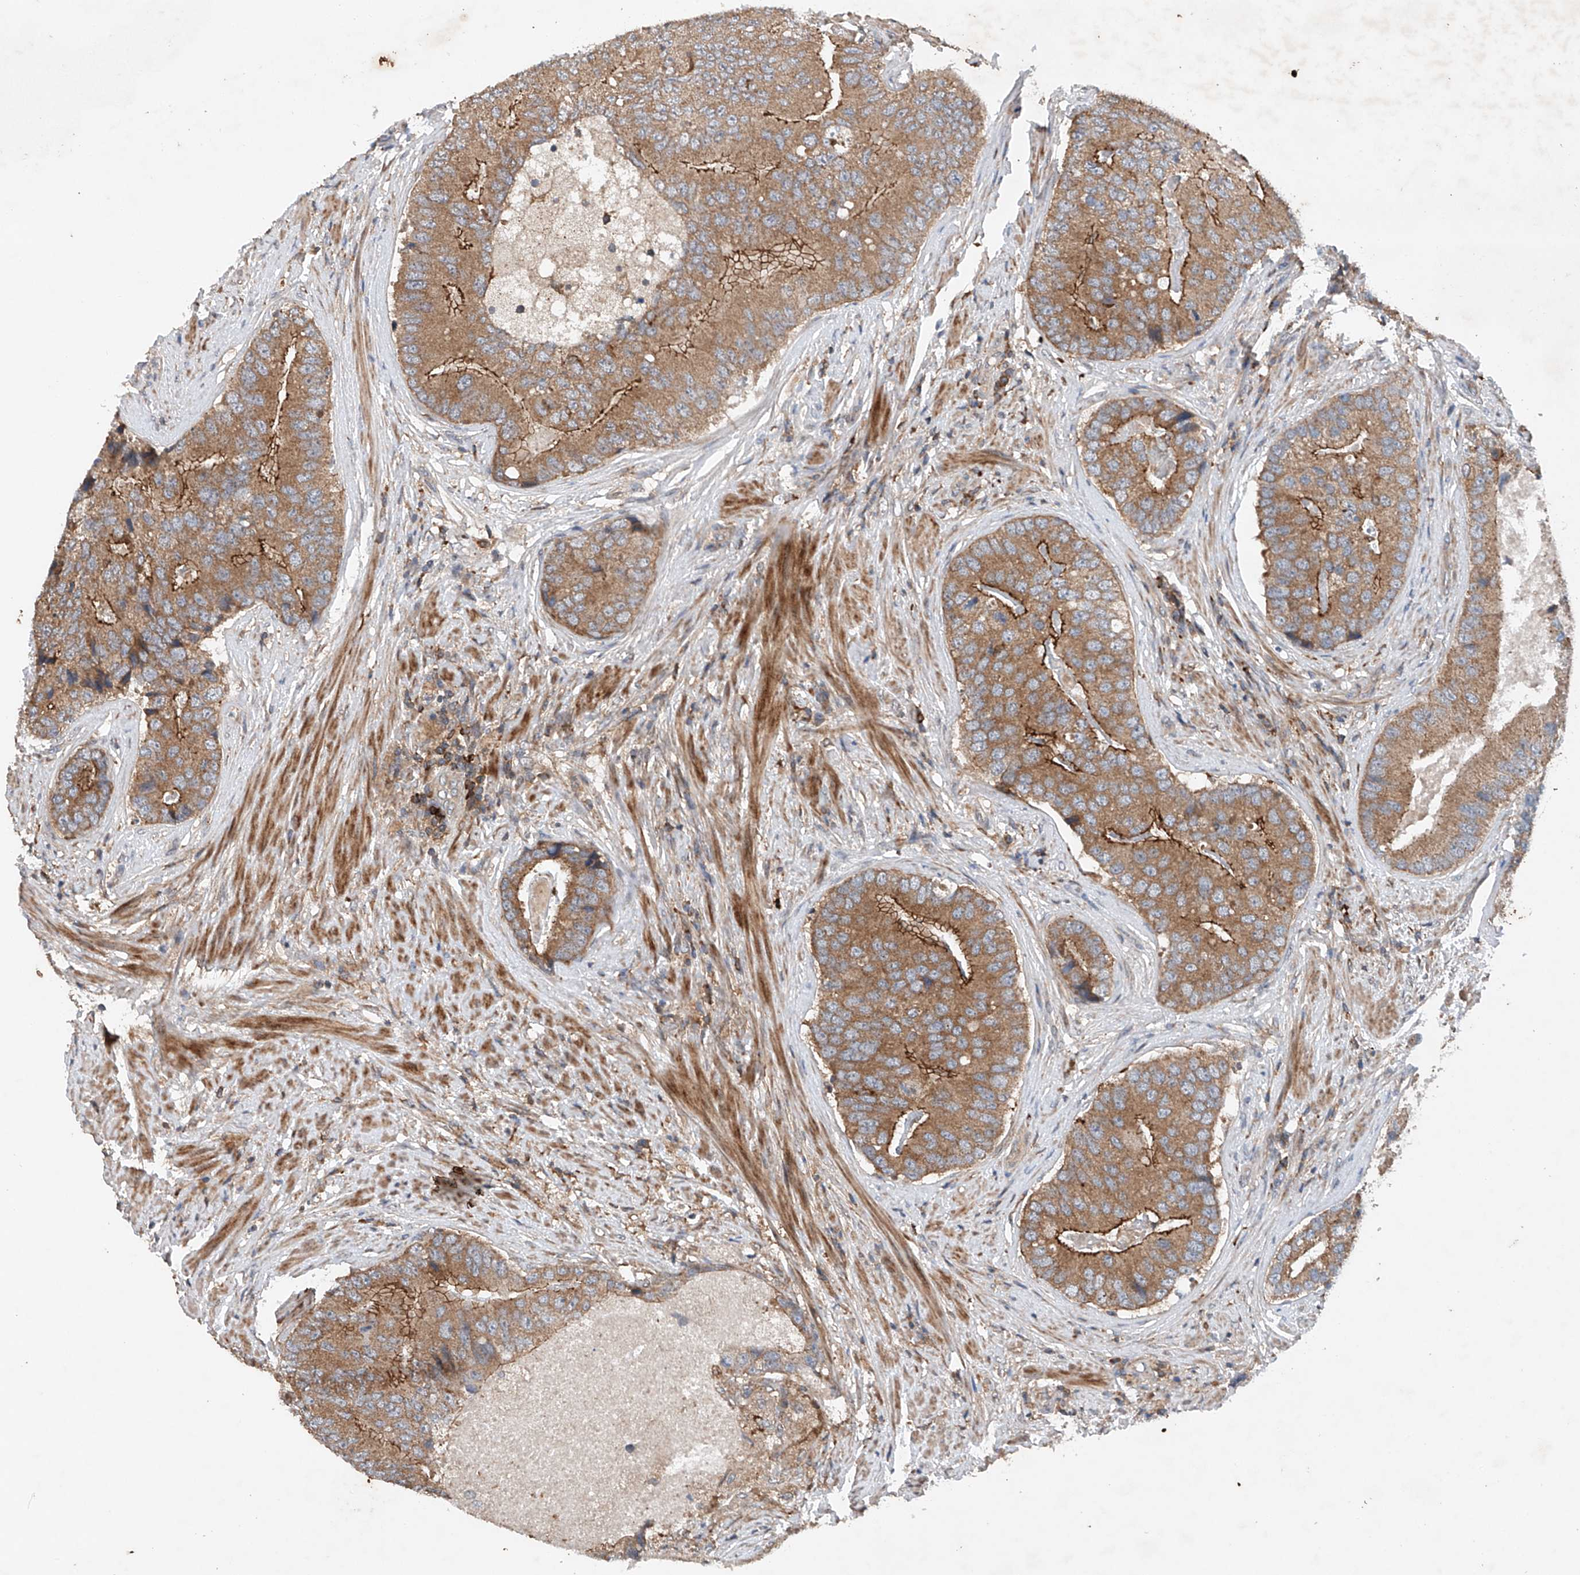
{"staining": {"intensity": "moderate", "quantity": ">75%", "location": "cytoplasmic/membranous"}, "tissue": "prostate cancer", "cell_type": "Tumor cells", "image_type": "cancer", "snomed": [{"axis": "morphology", "description": "Adenocarcinoma, High grade"}, {"axis": "topography", "description": "Prostate"}], "caption": "DAB (3,3'-diaminobenzidine) immunohistochemical staining of prostate cancer (adenocarcinoma (high-grade)) shows moderate cytoplasmic/membranous protein expression in approximately >75% of tumor cells.", "gene": "CEP85L", "patient": {"sex": "male", "age": 70}}